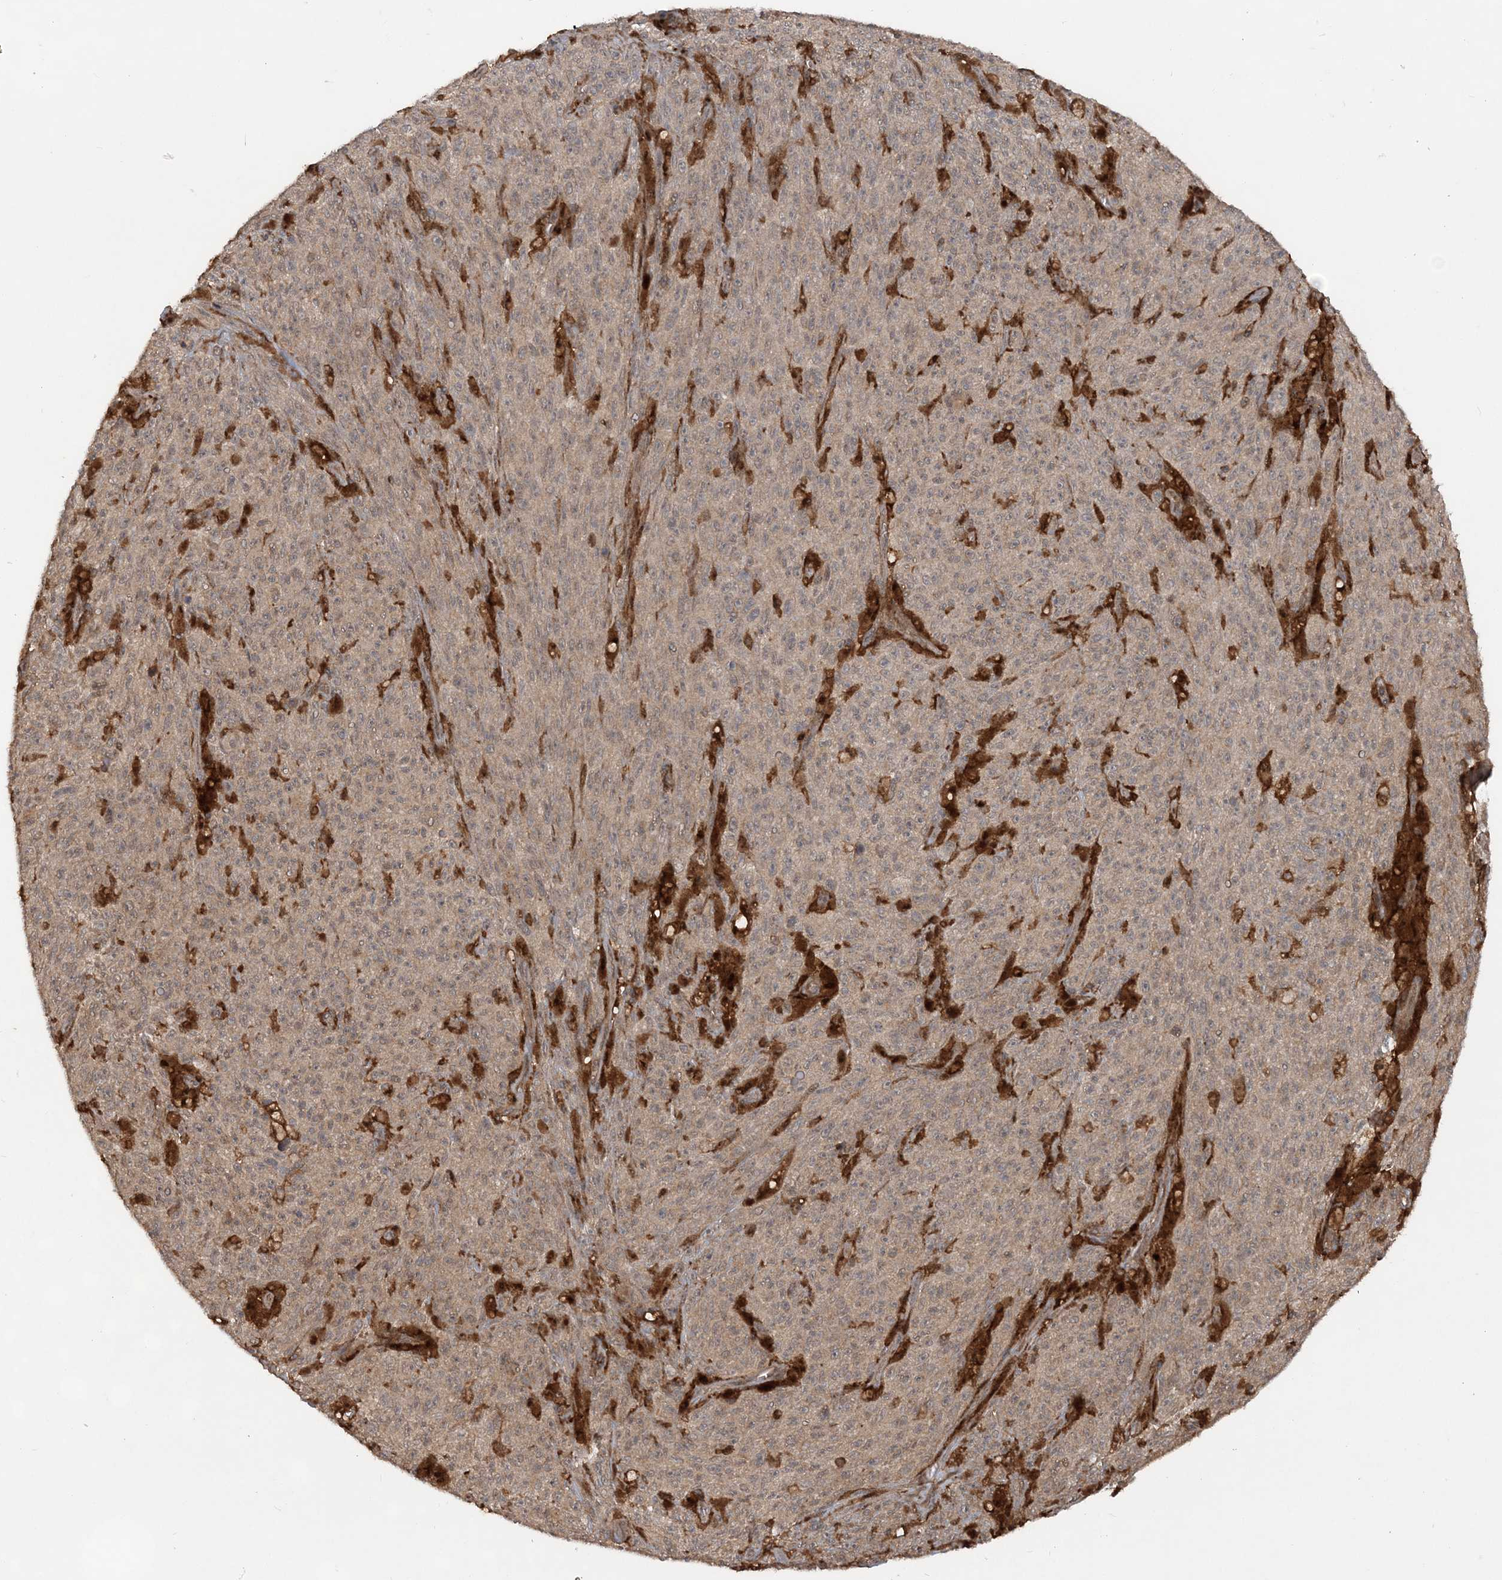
{"staining": {"intensity": "moderate", "quantity": ">75%", "location": "cytoplasmic/membranous"}, "tissue": "melanoma", "cell_type": "Tumor cells", "image_type": "cancer", "snomed": [{"axis": "morphology", "description": "Malignant melanoma, NOS"}, {"axis": "topography", "description": "Skin"}], "caption": "A histopathology image of human malignant melanoma stained for a protein reveals moderate cytoplasmic/membranous brown staining in tumor cells. The staining was performed using DAB to visualize the protein expression in brown, while the nuclei were stained in blue with hematoxylin (Magnification: 20x).", "gene": "LACC1", "patient": {"sex": "female", "age": 82}}